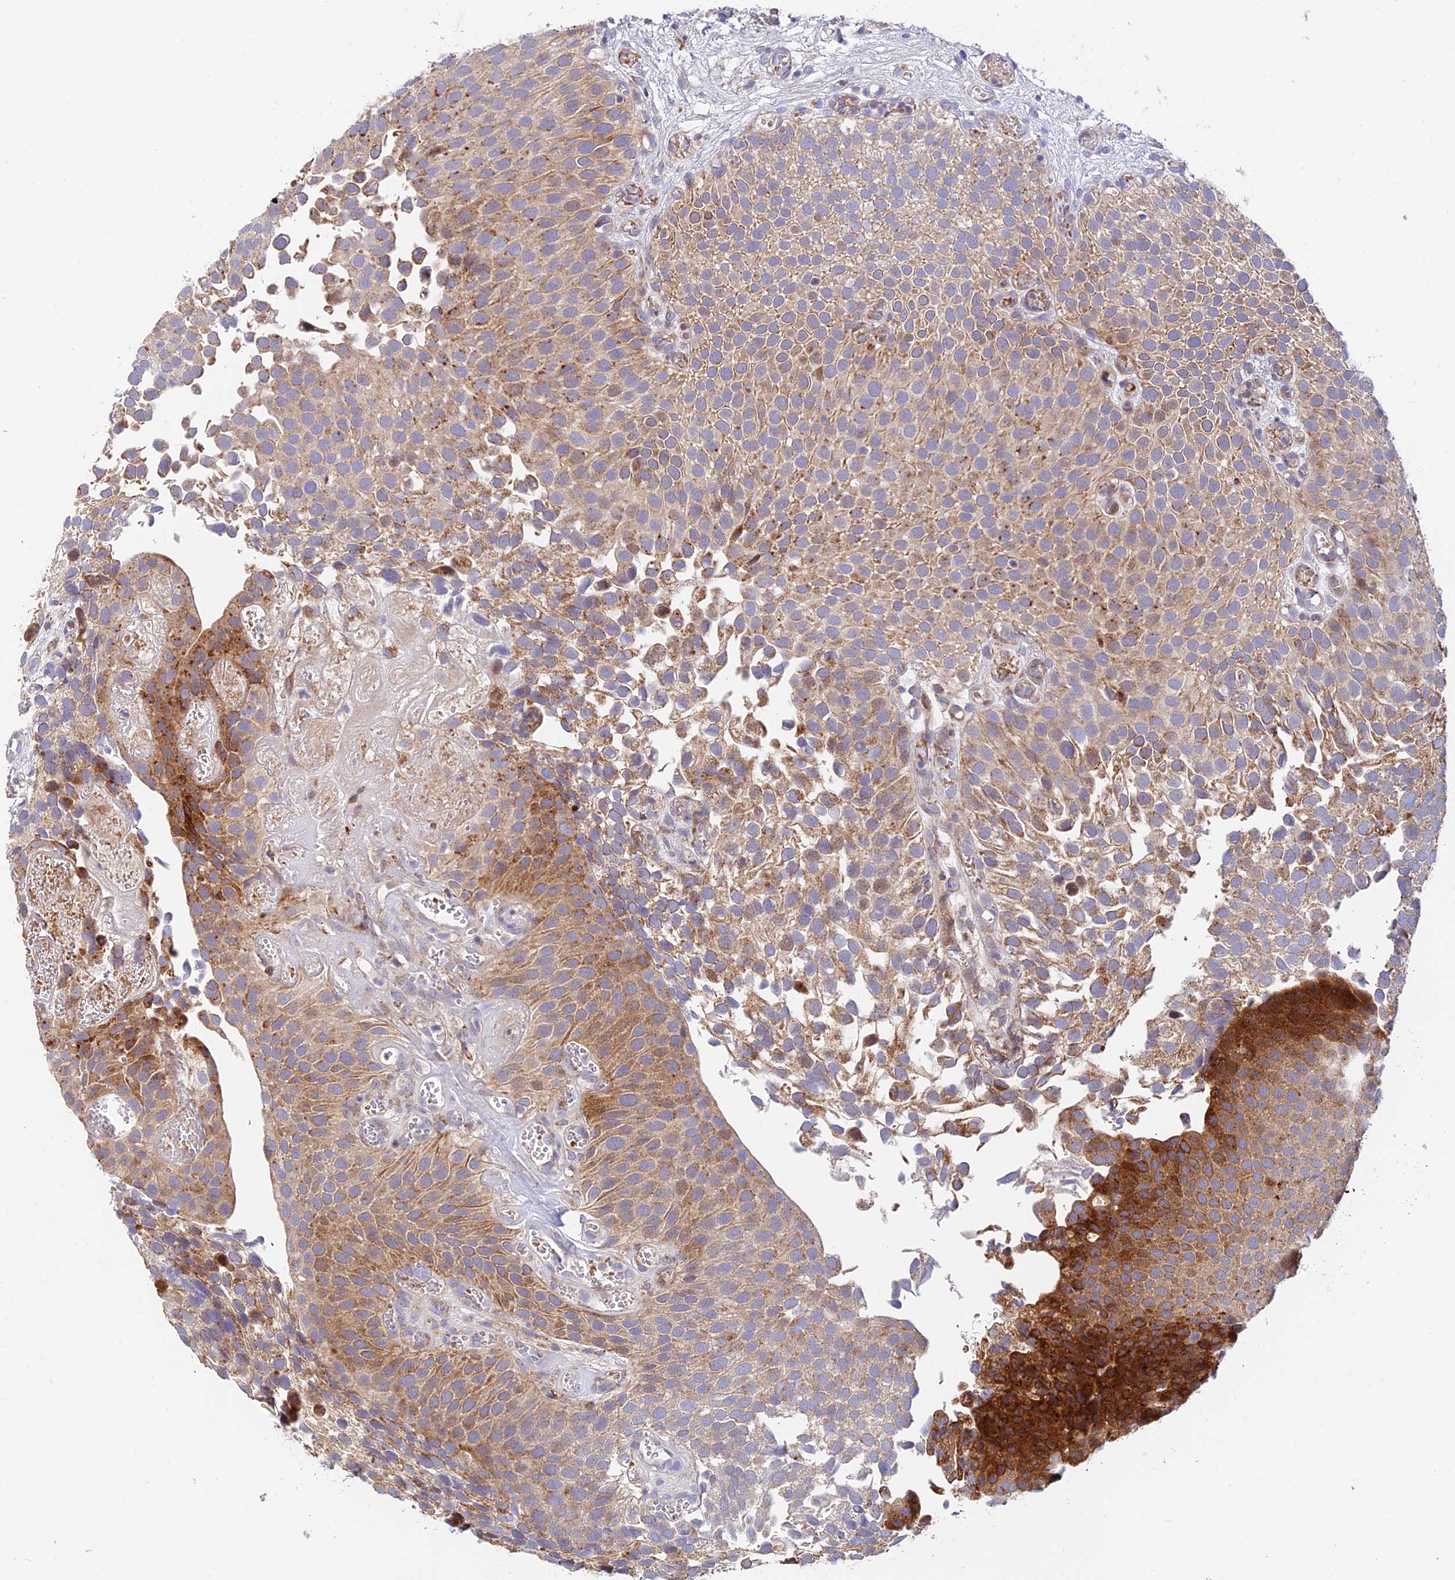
{"staining": {"intensity": "moderate", "quantity": "25%-75%", "location": "cytoplasmic/membranous"}, "tissue": "urothelial cancer", "cell_type": "Tumor cells", "image_type": "cancer", "snomed": [{"axis": "morphology", "description": "Urothelial carcinoma, Low grade"}, {"axis": "topography", "description": "Urinary bladder"}], "caption": "This histopathology image shows IHC staining of urothelial cancer, with medium moderate cytoplasmic/membranous expression in about 25%-75% of tumor cells.", "gene": "FUOM", "patient": {"sex": "male", "age": 89}}